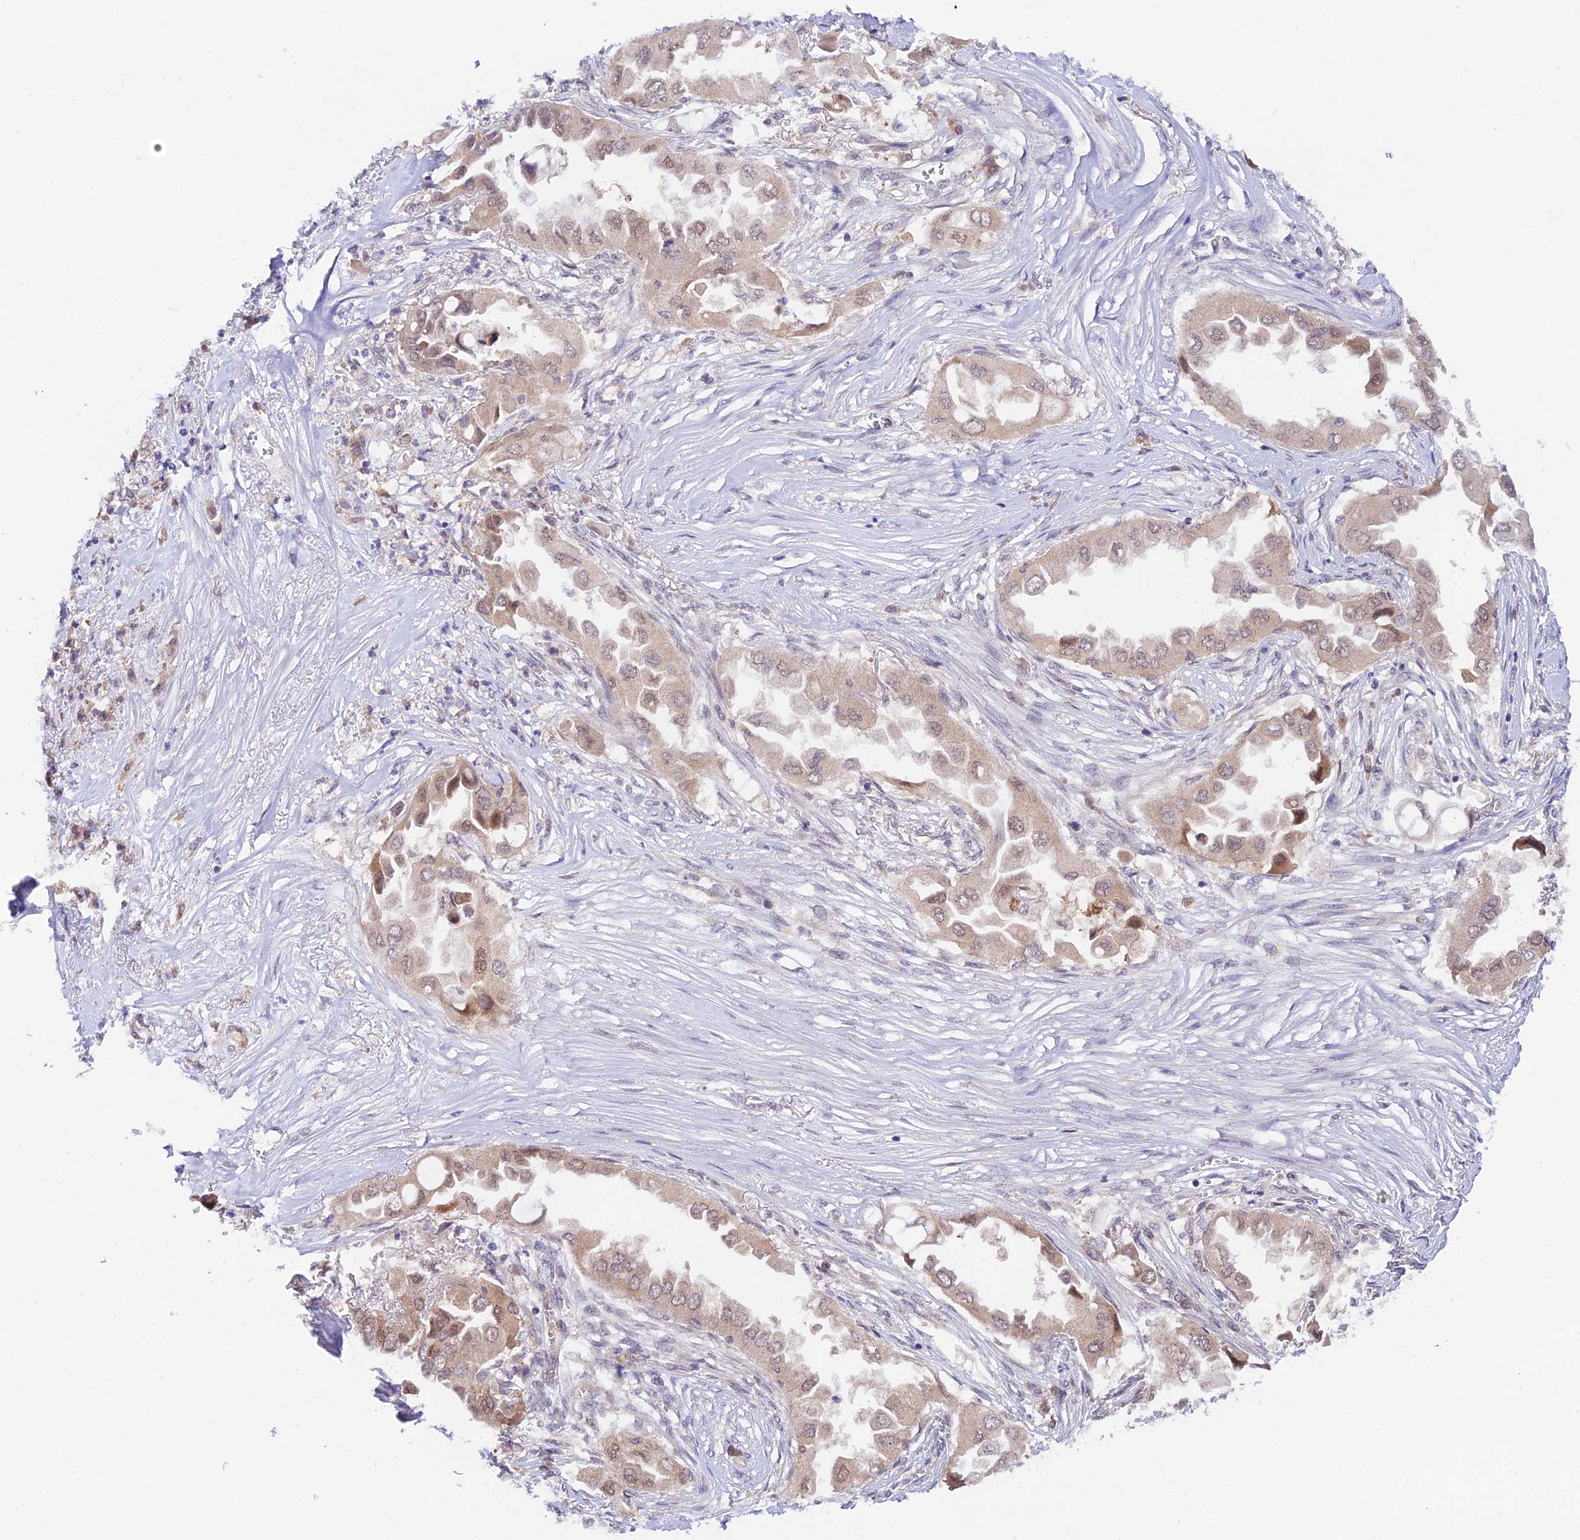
{"staining": {"intensity": "weak", "quantity": "25%-75%", "location": "cytoplasmic/membranous,nuclear"}, "tissue": "lung cancer", "cell_type": "Tumor cells", "image_type": "cancer", "snomed": [{"axis": "morphology", "description": "Adenocarcinoma, NOS"}, {"axis": "topography", "description": "Lung"}], "caption": "This micrograph shows immunohistochemistry staining of lung cancer, with low weak cytoplasmic/membranous and nuclear expression in about 25%-75% of tumor cells.", "gene": "TRIM40", "patient": {"sex": "female", "age": 76}}